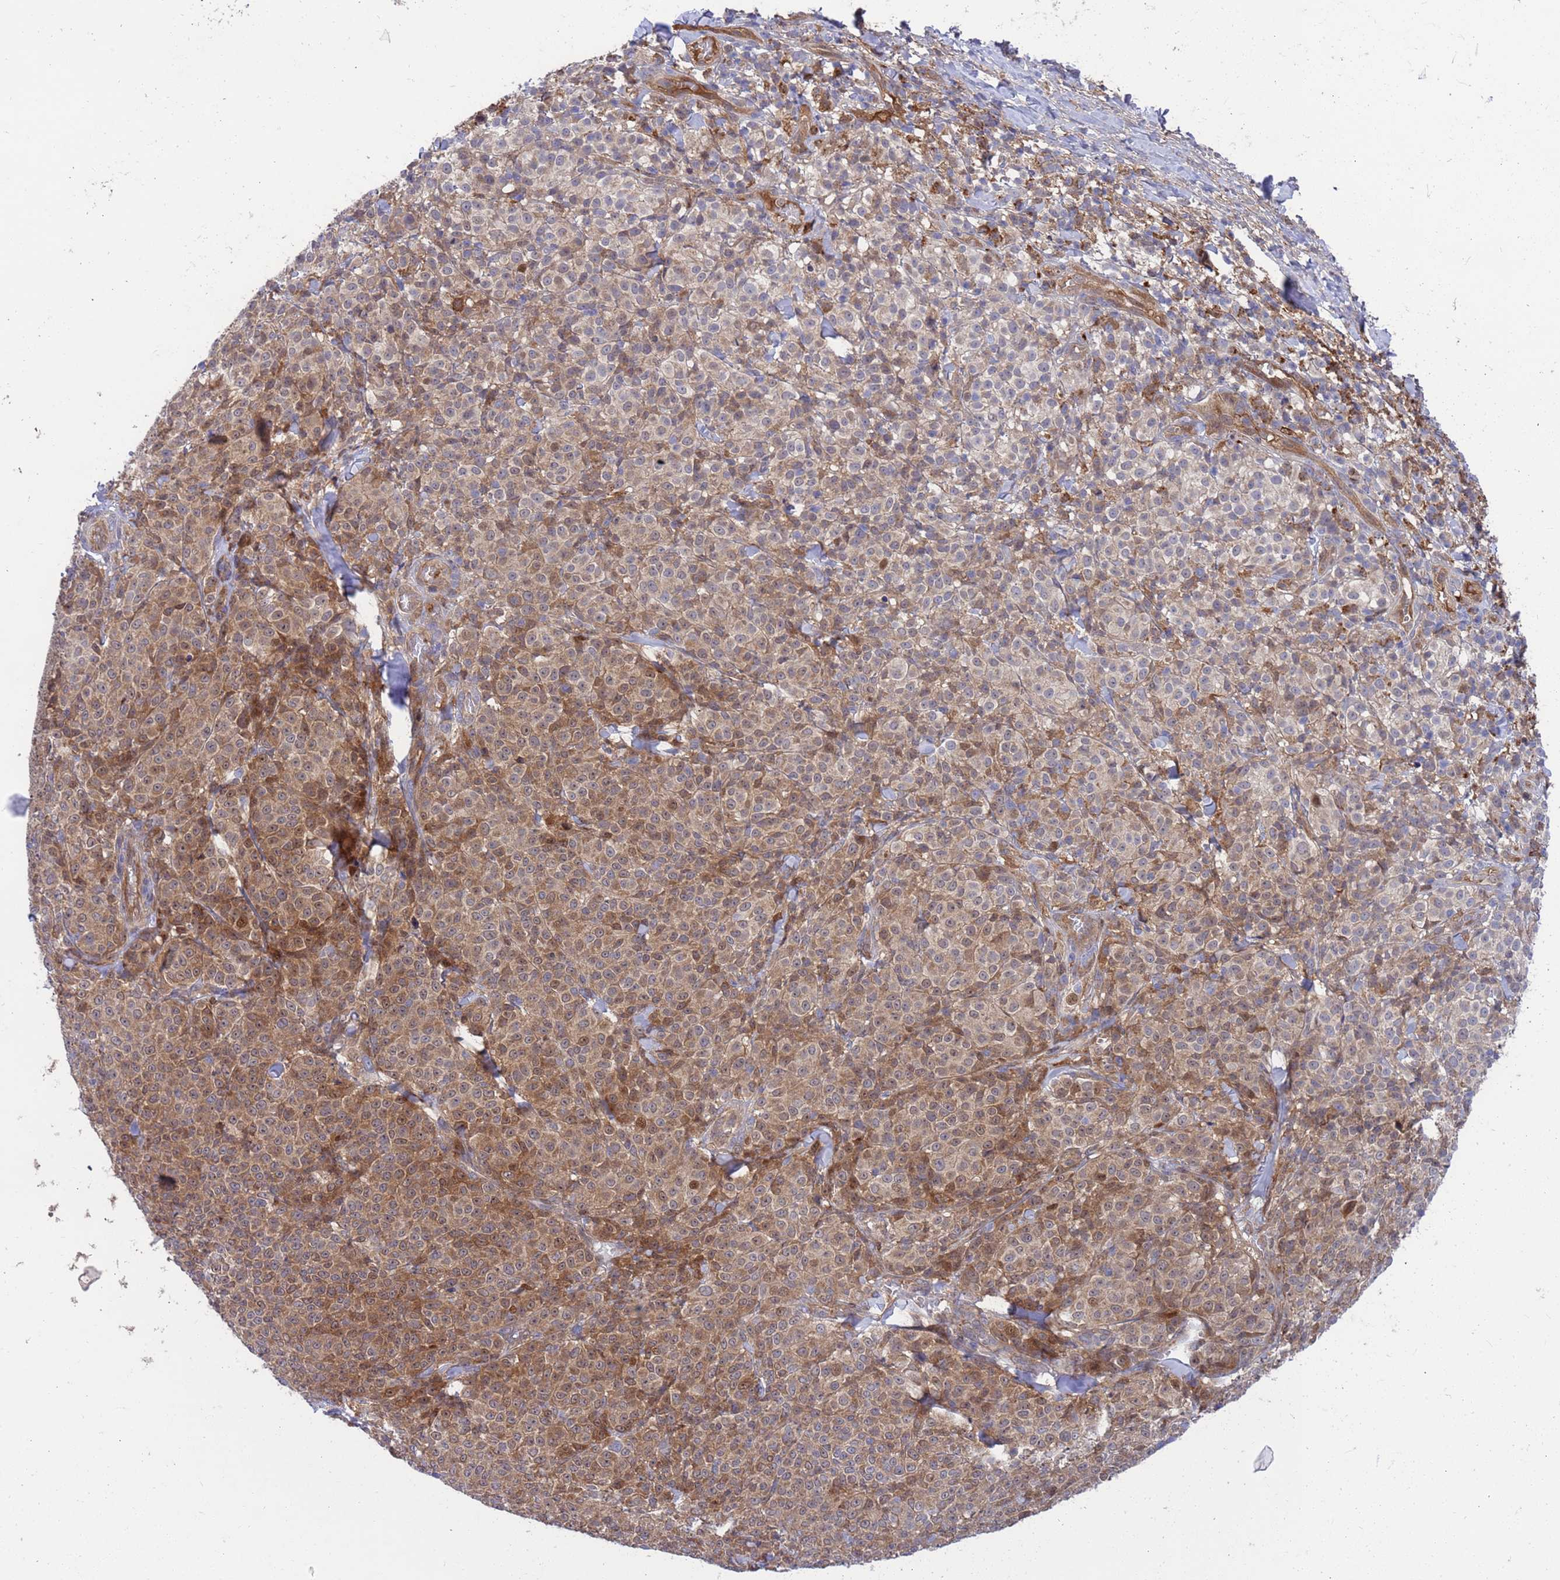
{"staining": {"intensity": "moderate", "quantity": "25%-75%", "location": "cytoplasmic/membranous,nuclear"}, "tissue": "melanoma", "cell_type": "Tumor cells", "image_type": "cancer", "snomed": [{"axis": "morphology", "description": "Normal tissue, NOS"}, {"axis": "morphology", "description": "Malignant melanoma, NOS"}, {"axis": "topography", "description": "Skin"}], "caption": "DAB immunohistochemical staining of malignant melanoma displays moderate cytoplasmic/membranous and nuclear protein staining in about 25%-75% of tumor cells.", "gene": "FOXRED1", "patient": {"sex": "female", "age": 34}}